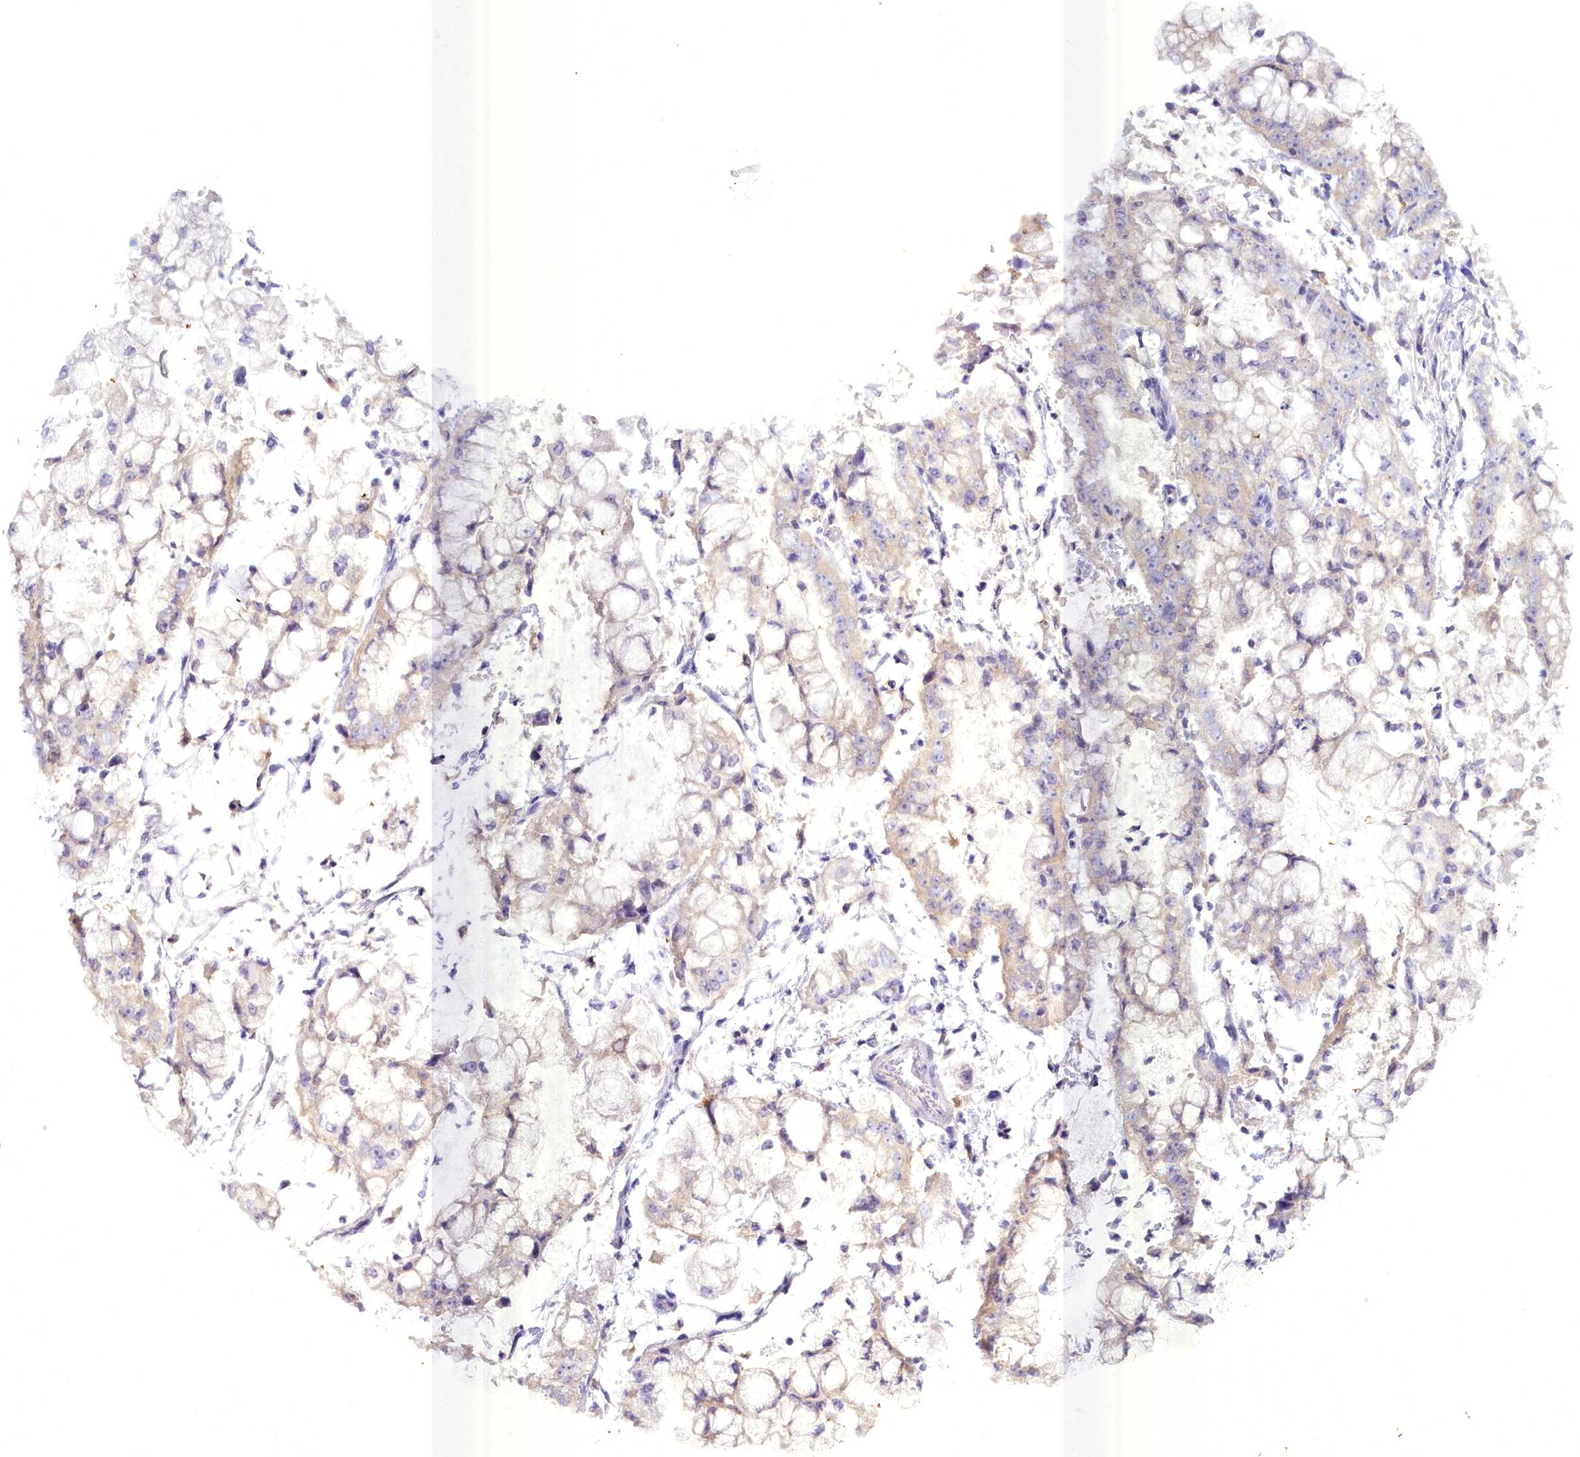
{"staining": {"intensity": "weak", "quantity": "25%-75%", "location": "cytoplasmic/membranous"}, "tissue": "stomach cancer", "cell_type": "Tumor cells", "image_type": "cancer", "snomed": [{"axis": "morphology", "description": "Adenocarcinoma, NOS"}, {"axis": "topography", "description": "Stomach"}], "caption": "The histopathology image exhibits staining of stomach adenocarcinoma, revealing weak cytoplasmic/membranous protein staining (brown color) within tumor cells. (brown staining indicates protein expression, while blue staining denotes nuclei).", "gene": "BLNK", "patient": {"sex": "male", "age": 76}}